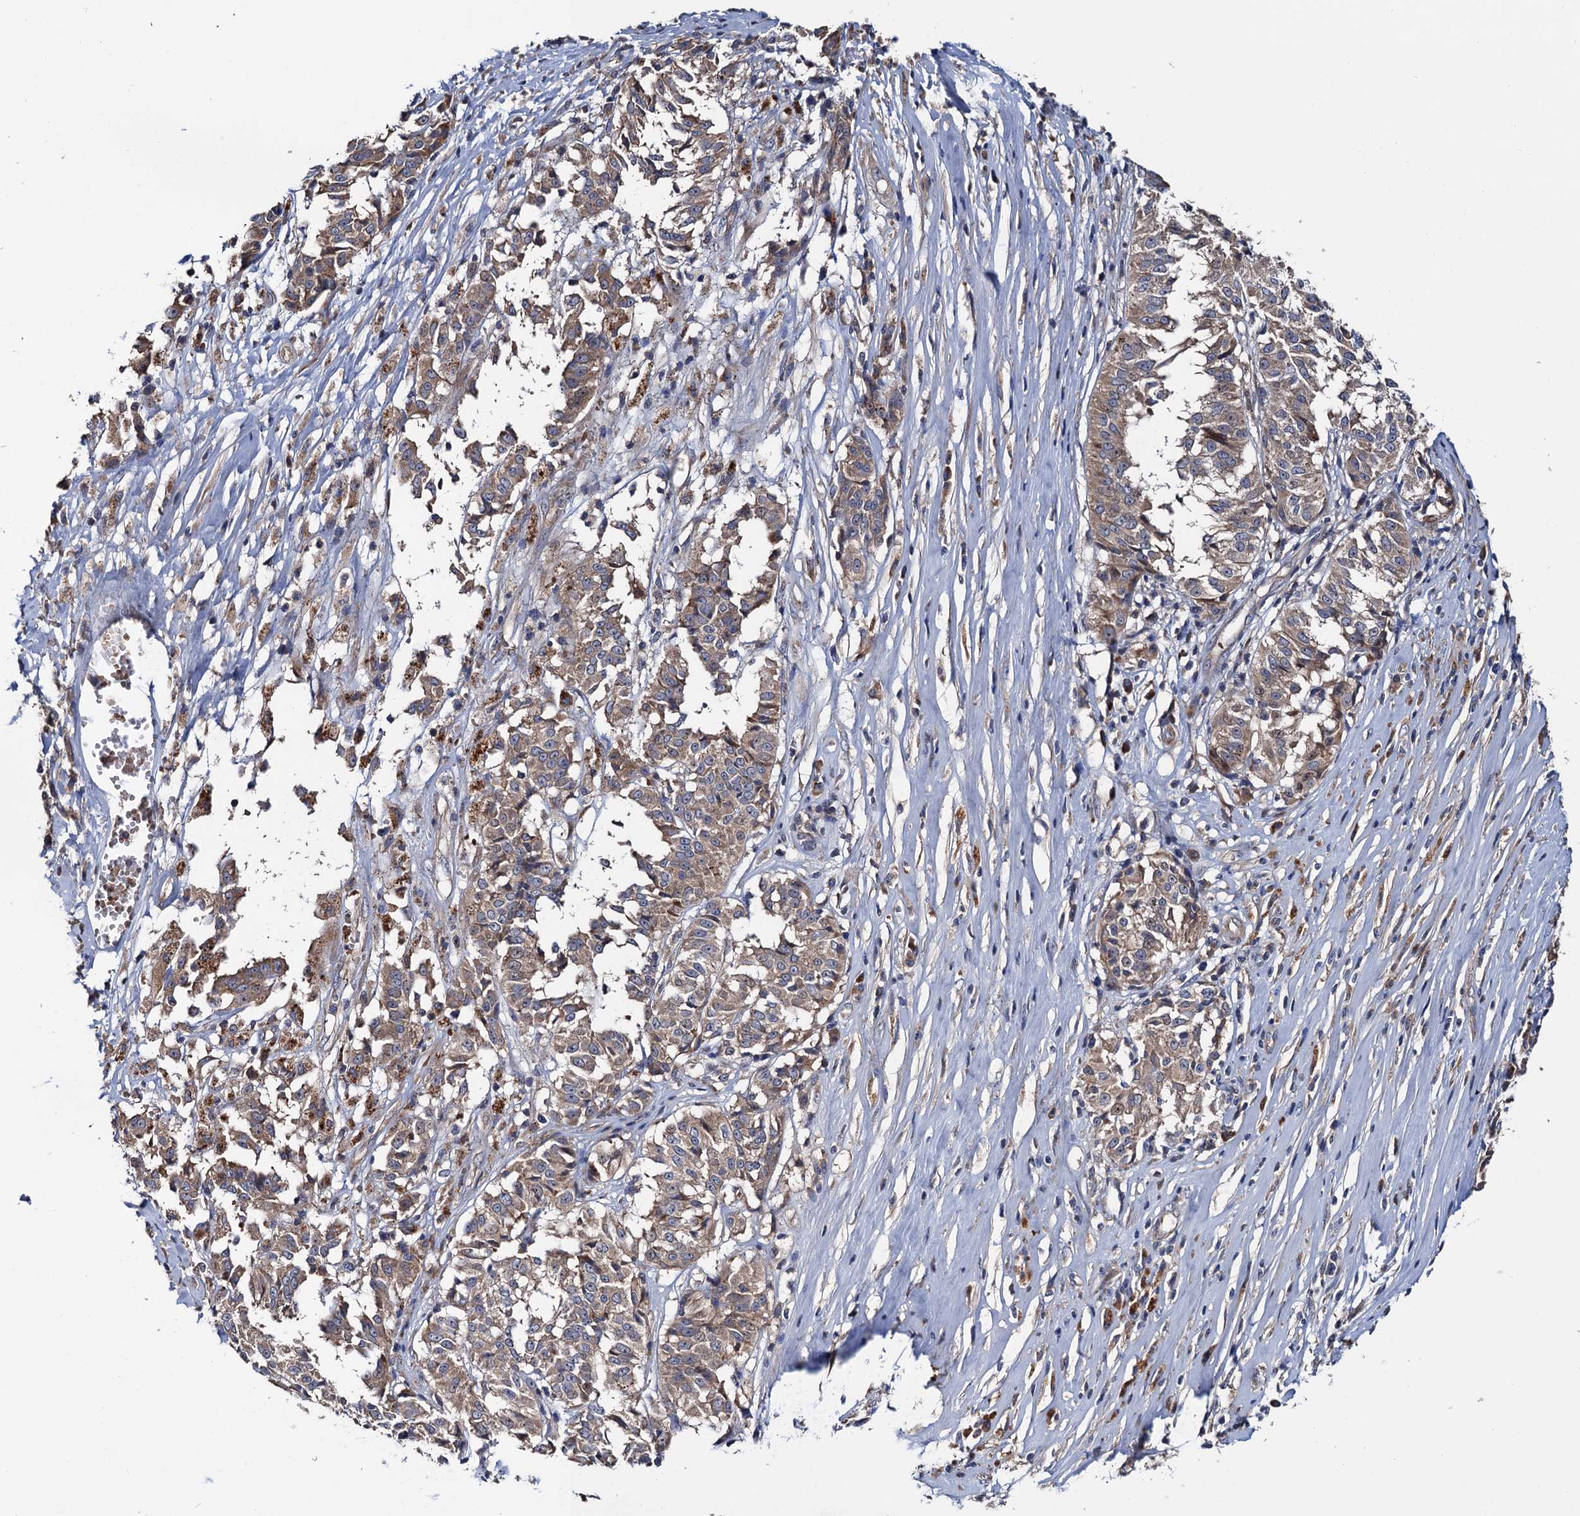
{"staining": {"intensity": "weak", "quantity": ">75%", "location": "cytoplasmic/membranous"}, "tissue": "melanoma", "cell_type": "Tumor cells", "image_type": "cancer", "snomed": [{"axis": "morphology", "description": "Malignant melanoma, NOS"}, {"axis": "topography", "description": "Skin"}], "caption": "Immunohistochemical staining of malignant melanoma displays low levels of weak cytoplasmic/membranous positivity in about >75% of tumor cells. (DAB (3,3'-diaminobenzidine) IHC with brightfield microscopy, high magnification).", "gene": "TRMT112", "patient": {"sex": "female", "age": 72}}